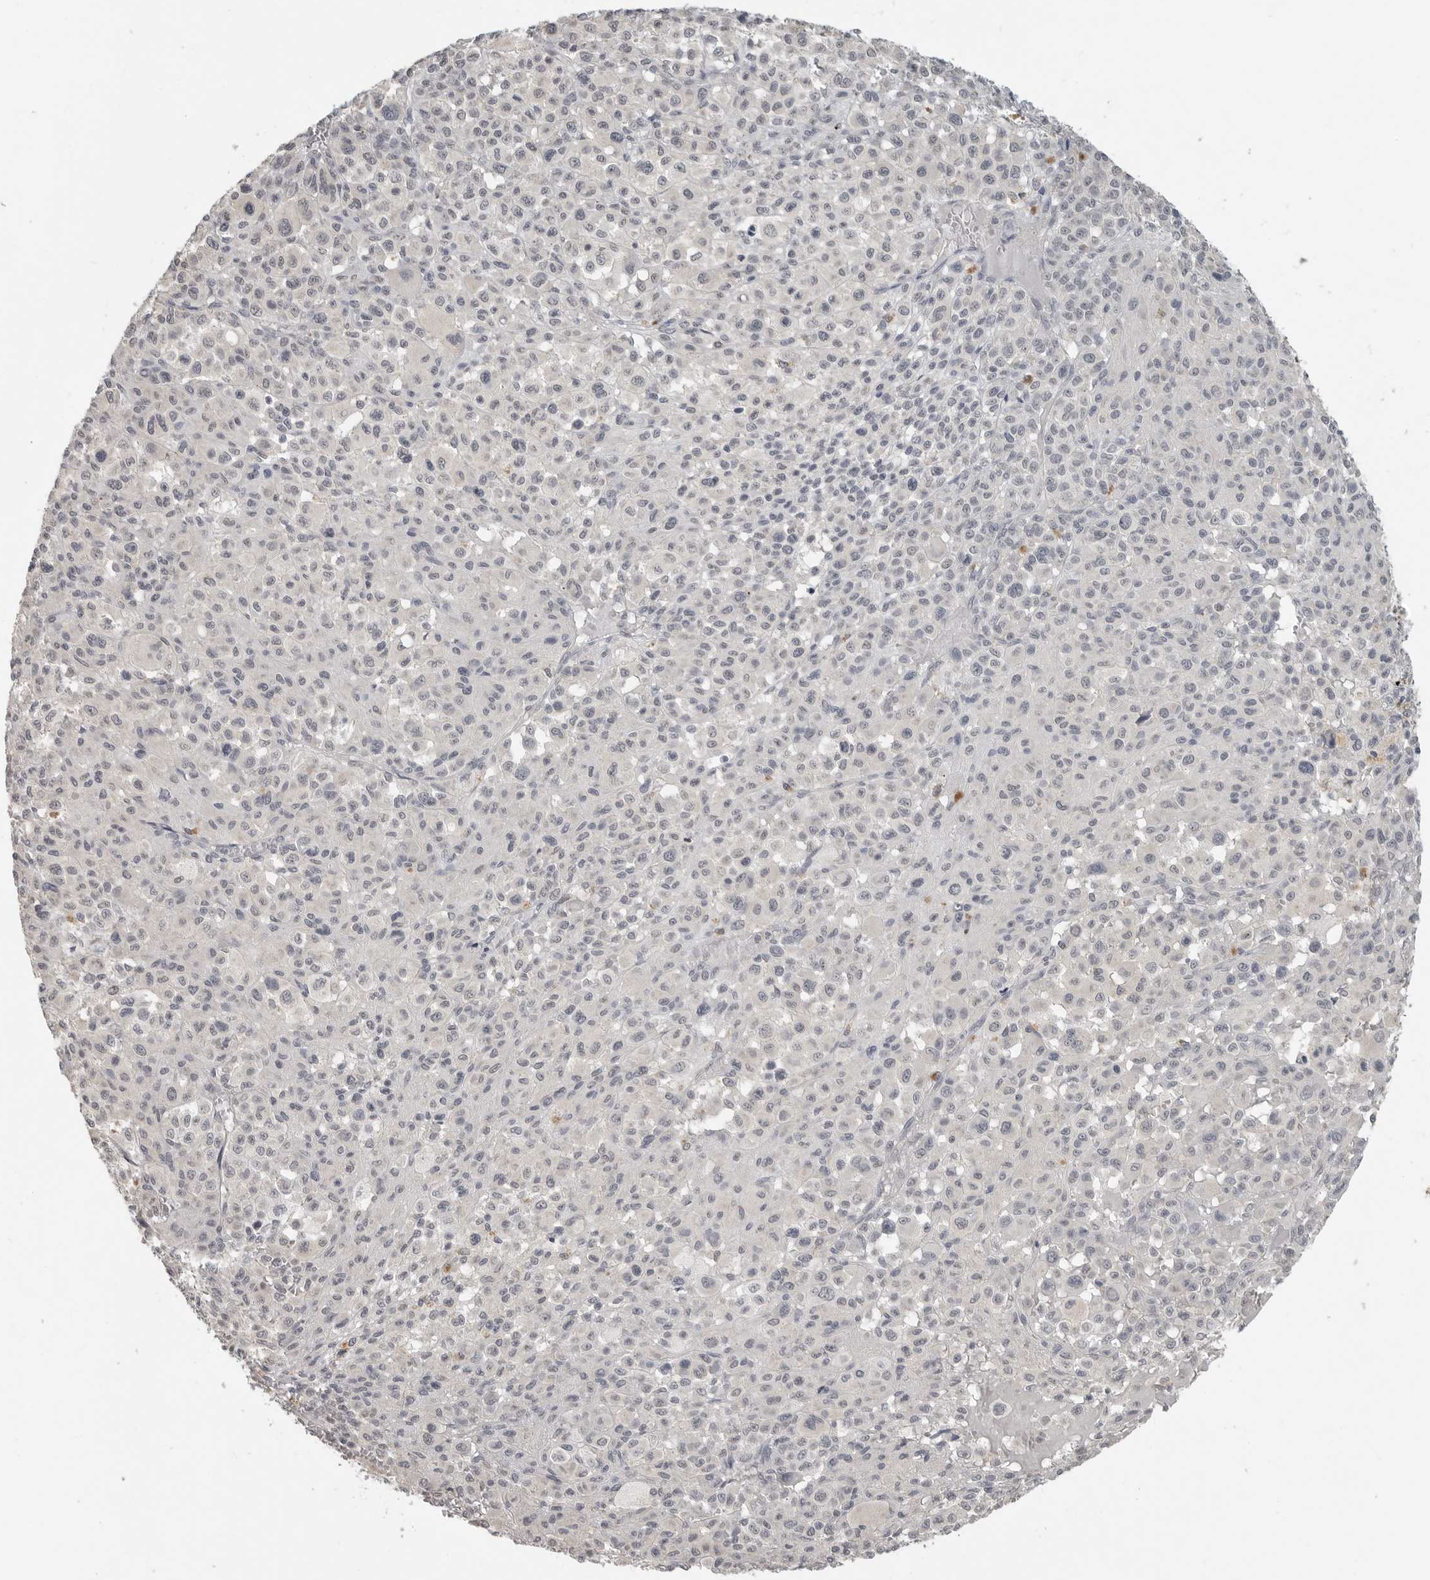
{"staining": {"intensity": "negative", "quantity": "none", "location": "none"}, "tissue": "melanoma", "cell_type": "Tumor cells", "image_type": "cancer", "snomed": [{"axis": "morphology", "description": "Malignant melanoma, Metastatic site"}, {"axis": "topography", "description": "Skin"}], "caption": "Tumor cells show no significant protein expression in malignant melanoma (metastatic site).", "gene": "FOXP3", "patient": {"sex": "female", "age": 74}}